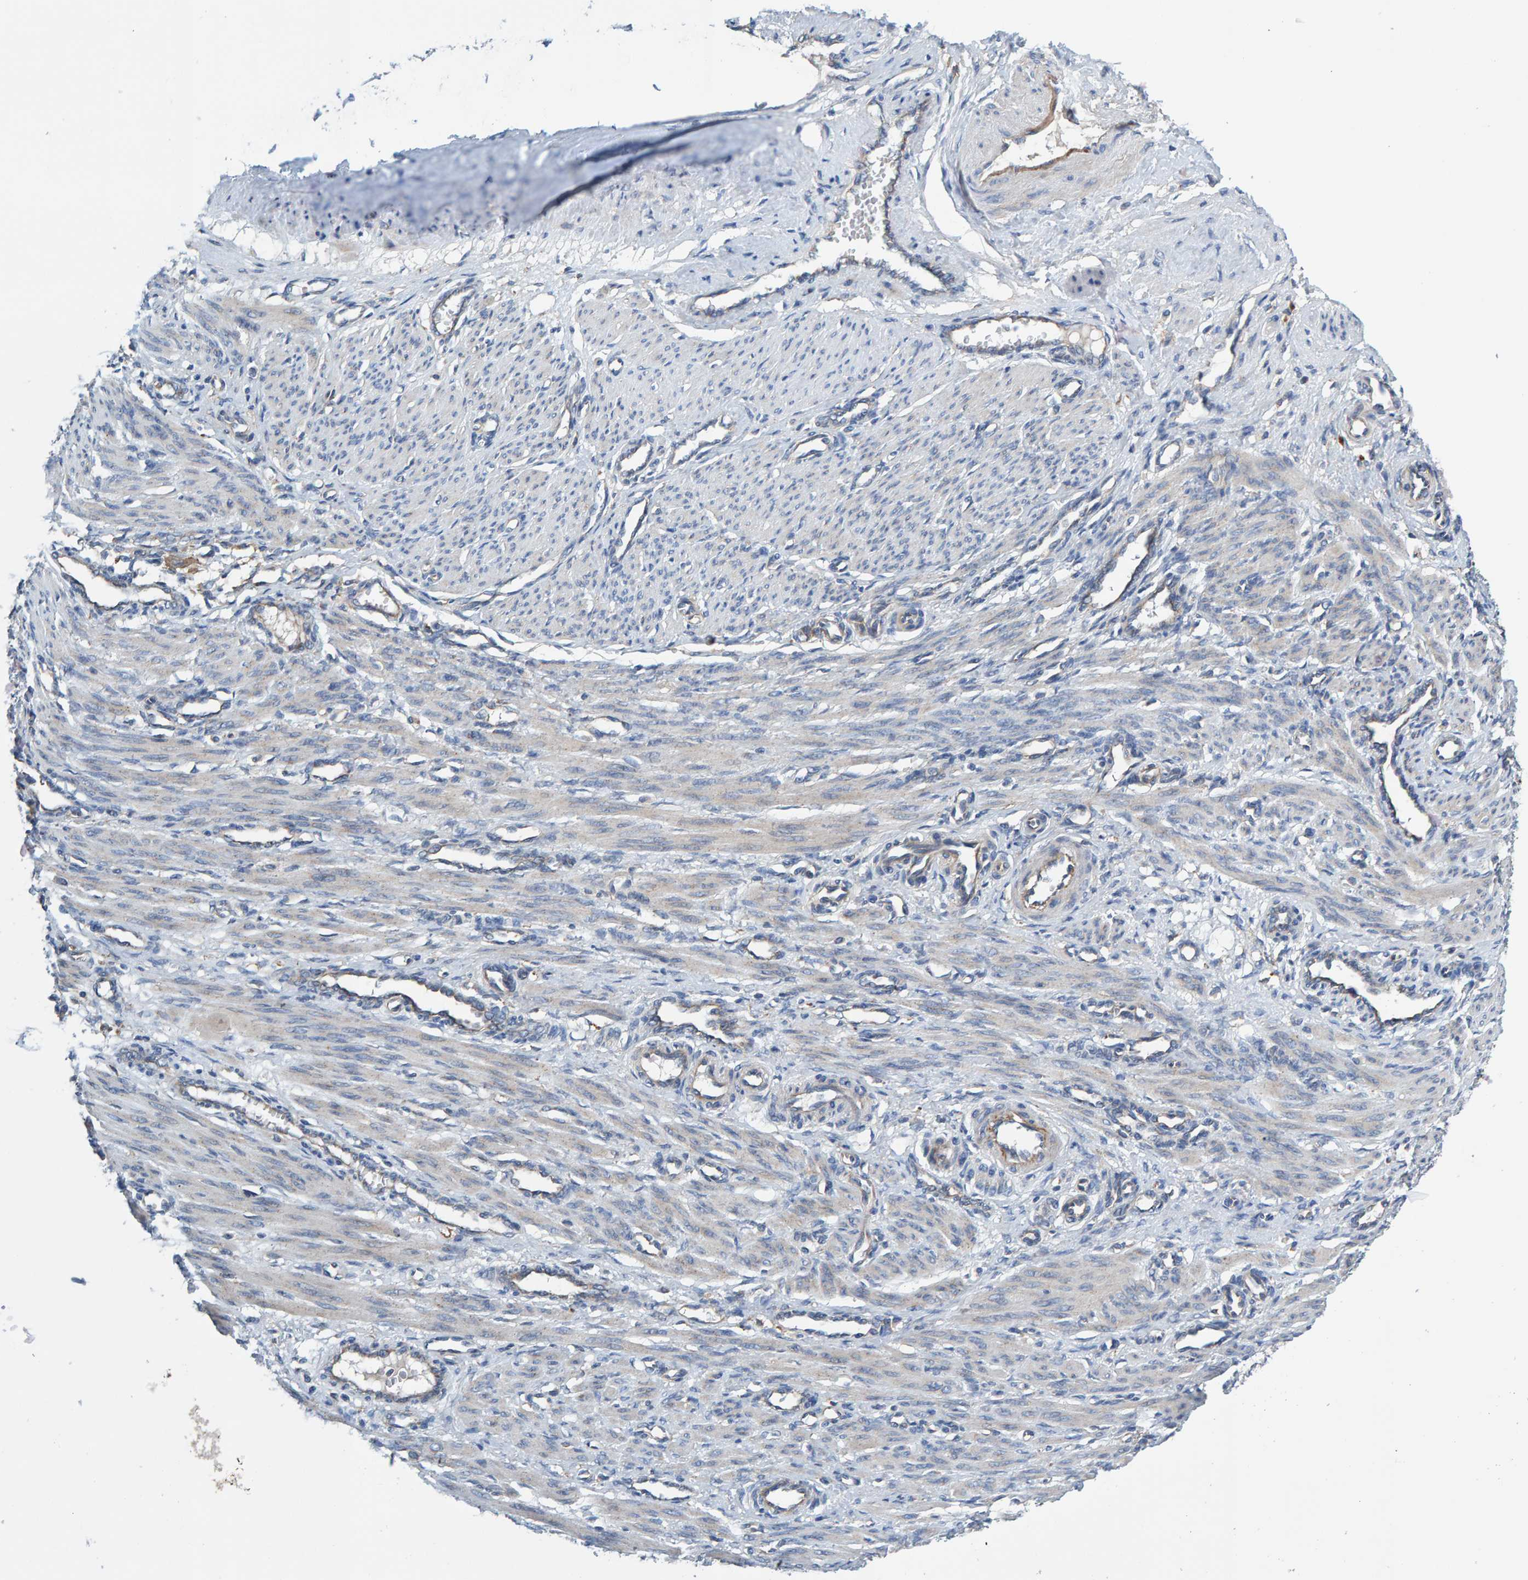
{"staining": {"intensity": "weak", "quantity": "<25%", "location": "cytoplasmic/membranous"}, "tissue": "smooth muscle", "cell_type": "Smooth muscle cells", "image_type": "normal", "snomed": [{"axis": "morphology", "description": "Normal tissue, NOS"}, {"axis": "topography", "description": "Endometrium"}], "caption": "A high-resolution histopathology image shows IHC staining of unremarkable smooth muscle, which demonstrates no significant expression in smooth muscle cells.", "gene": "MKLN1", "patient": {"sex": "female", "age": 33}}